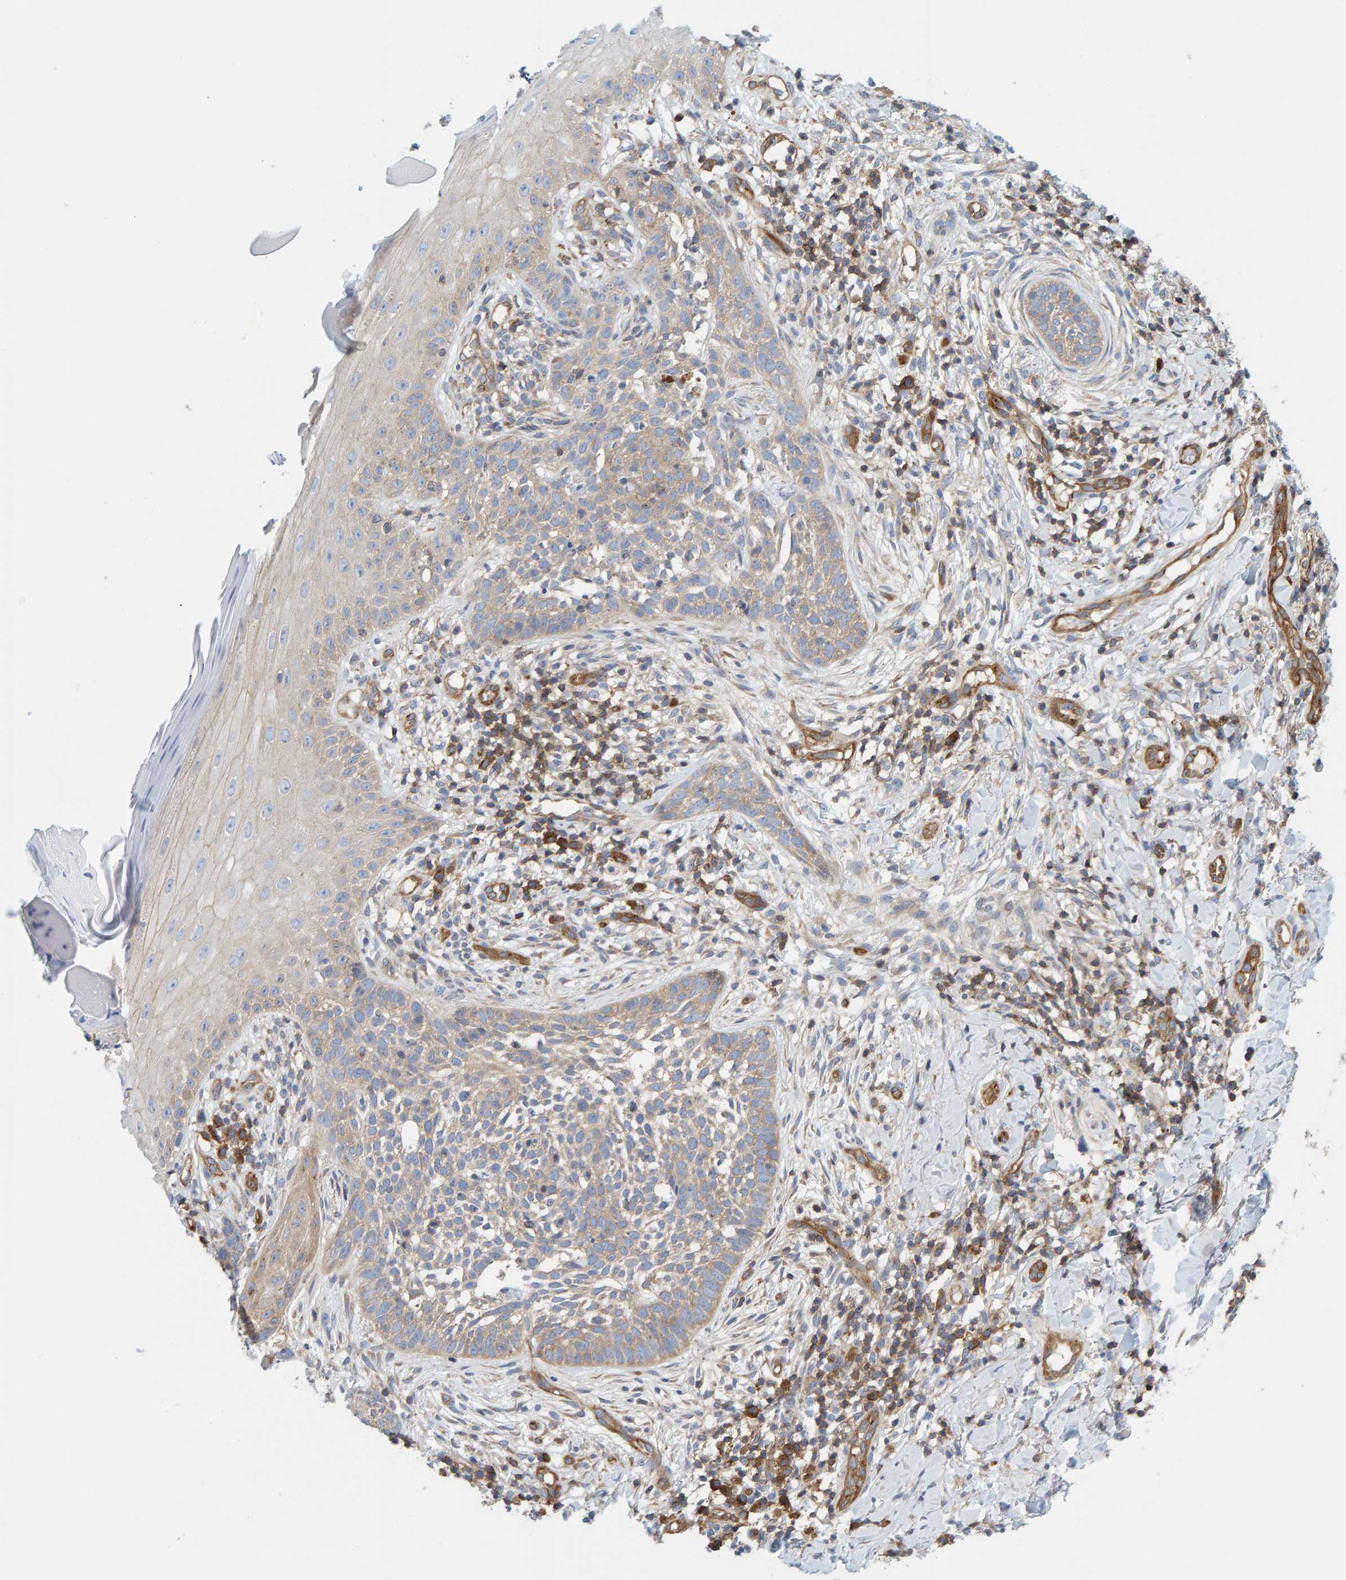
{"staining": {"intensity": "weak", "quantity": ">75%", "location": "cytoplasmic/membranous"}, "tissue": "skin cancer", "cell_type": "Tumor cells", "image_type": "cancer", "snomed": [{"axis": "morphology", "description": "Normal tissue, NOS"}, {"axis": "morphology", "description": "Basal cell carcinoma"}, {"axis": "topography", "description": "Skin"}], "caption": "A photomicrograph of basal cell carcinoma (skin) stained for a protein displays weak cytoplasmic/membranous brown staining in tumor cells. (brown staining indicates protein expression, while blue staining denotes nuclei).", "gene": "PRKD2", "patient": {"sex": "male", "age": 67}}